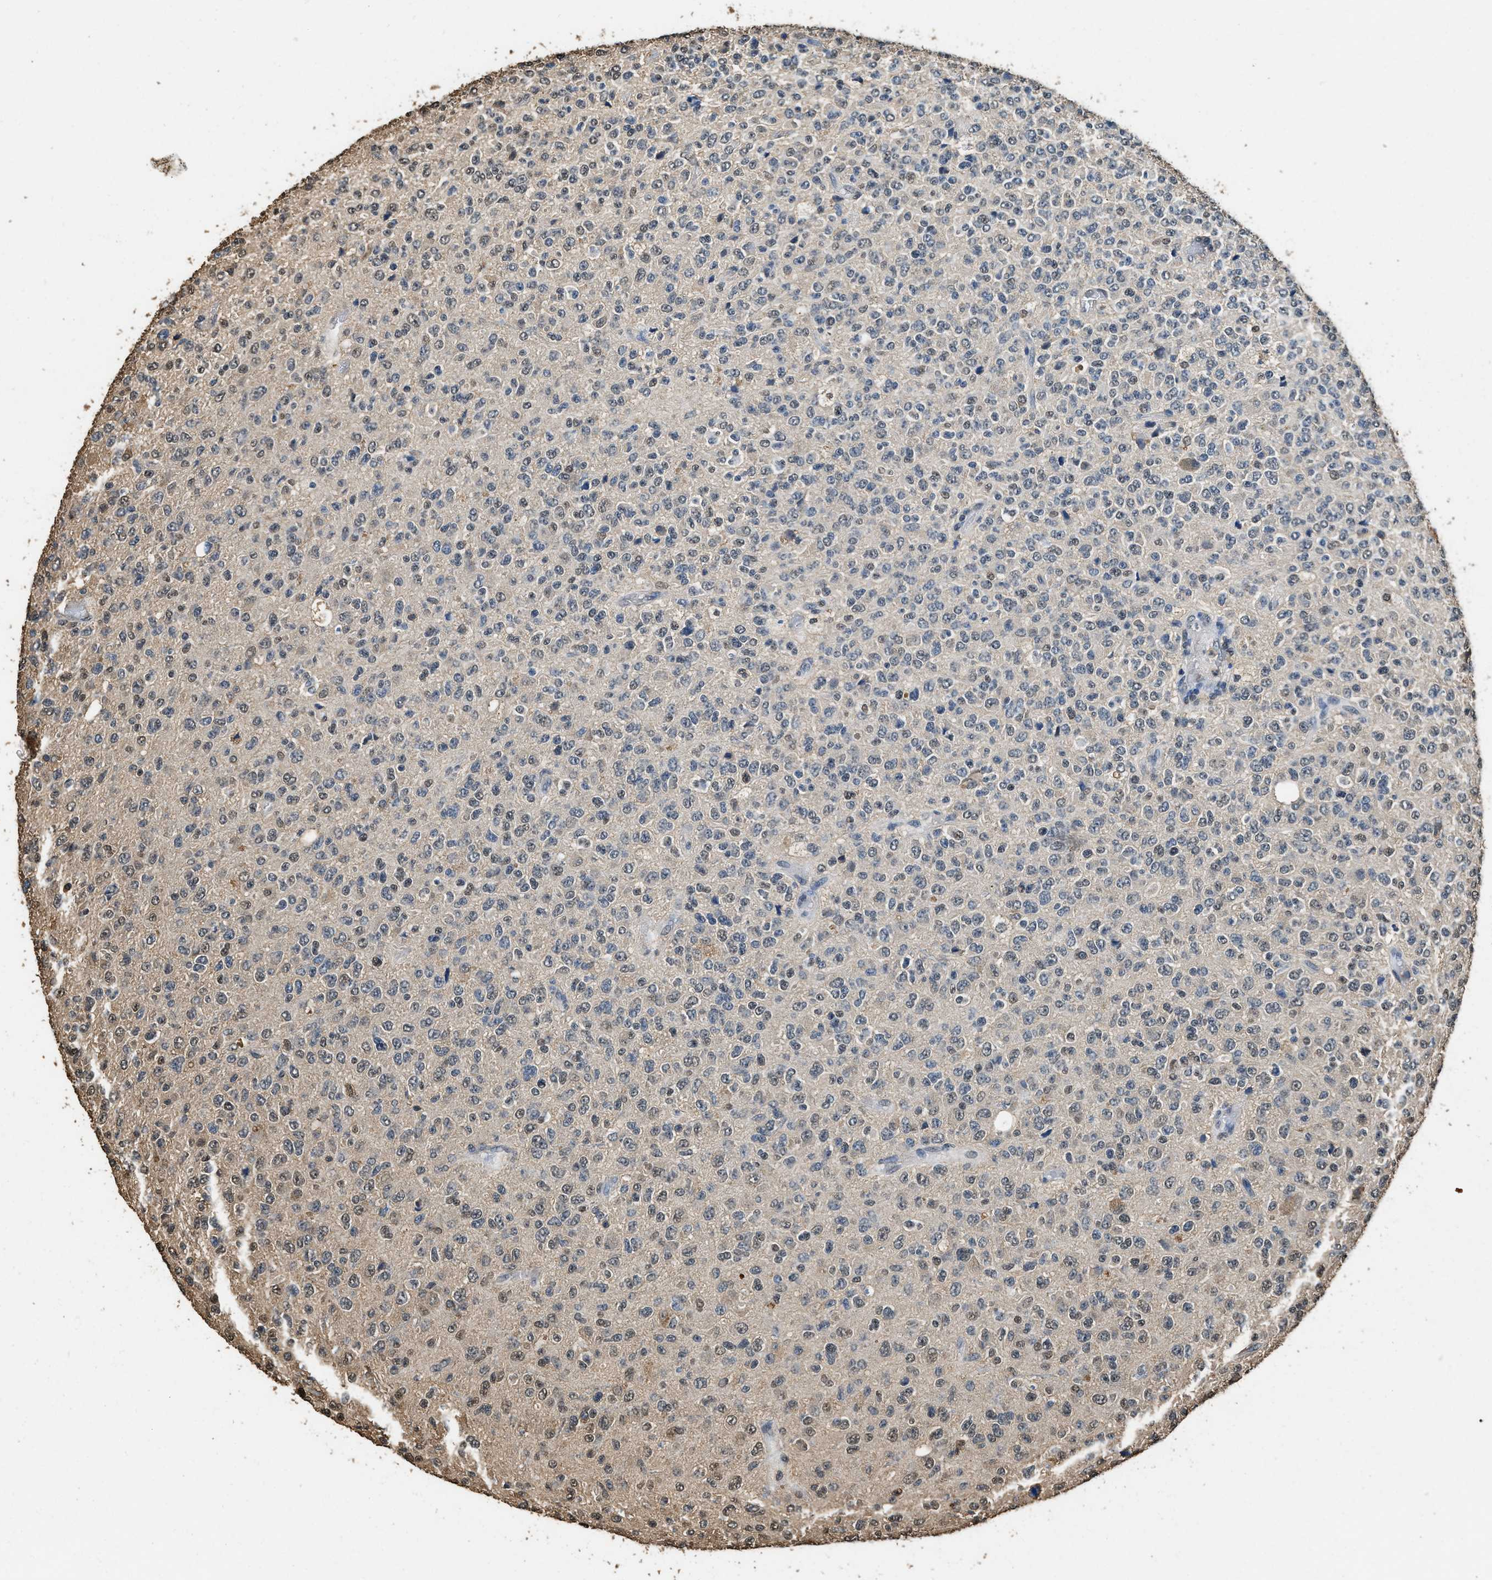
{"staining": {"intensity": "moderate", "quantity": "<25%", "location": "nuclear"}, "tissue": "glioma", "cell_type": "Tumor cells", "image_type": "cancer", "snomed": [{"axis": "morphology", "description": "Glioma, malignant, High grade"}, {"axis": "topography", "description": "pancreas cauda"}], "caption": "A micrograph of glioma stained for a protein reveals moderate nuclear brown staining in tumor cells.", "gene": "GAPDH", "patient": {"sex": "male", "age": 60}}